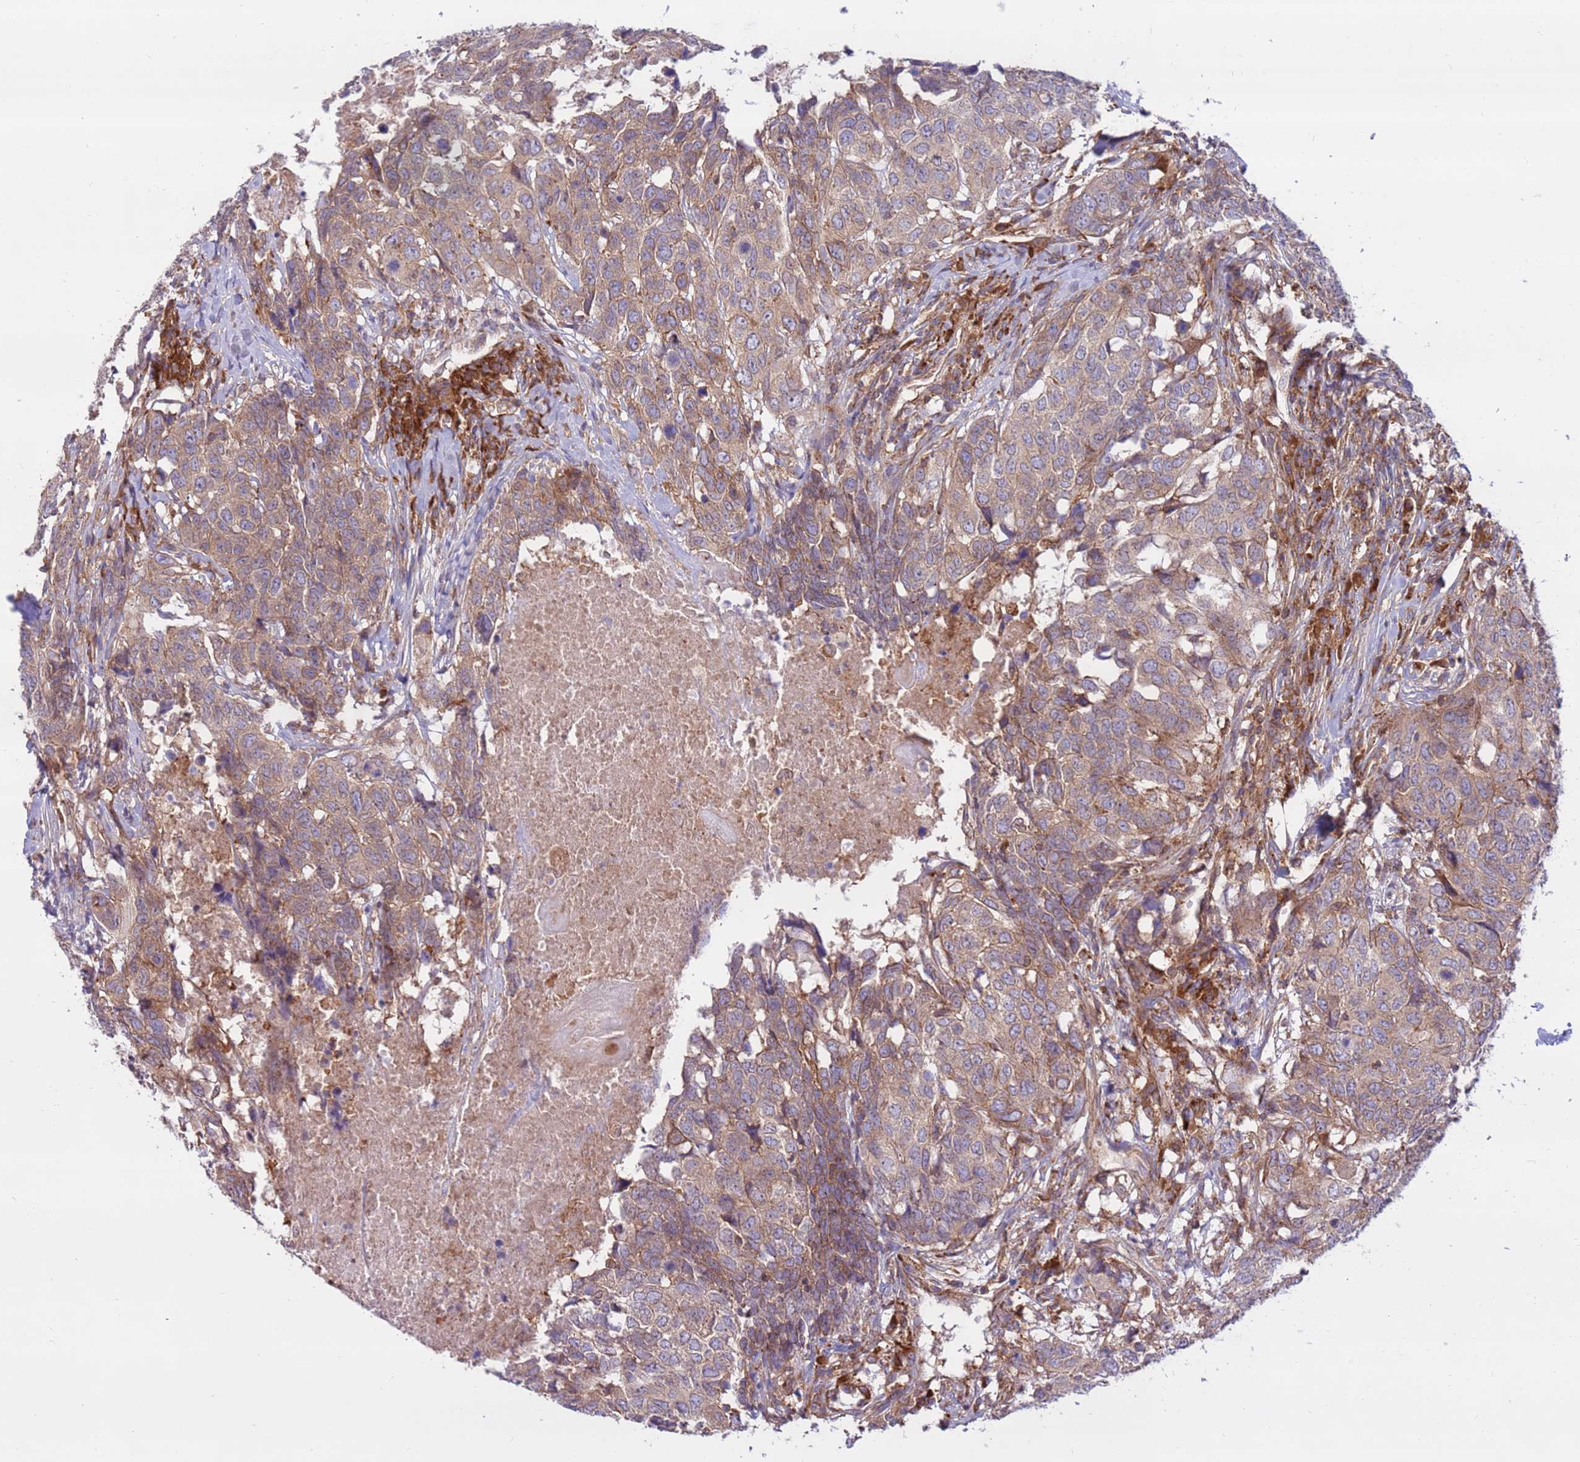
{"staining": {"intensity": "moderate", "quantity": ">75%", "location": "cytoplasmic/membranous"}, "tissue": "head and neck cancer", "cell_type": "Tumor cells", "image_type": "cancer", "snomed": [{"axis": "morphology", "description": "Squamous cell carcinoma, NOS"}, {"axis": "topography", "description": "Head-Neck"}], "caption": "About >75% of tumor cells in head and neck squamous cell carcinoma exhibit moderate cytoplasmic/membranous protein staining as visualized by brown immunohistochemical staining.", "gene": "DDX19B", "patient": {"sex": "male", "age": 66}}